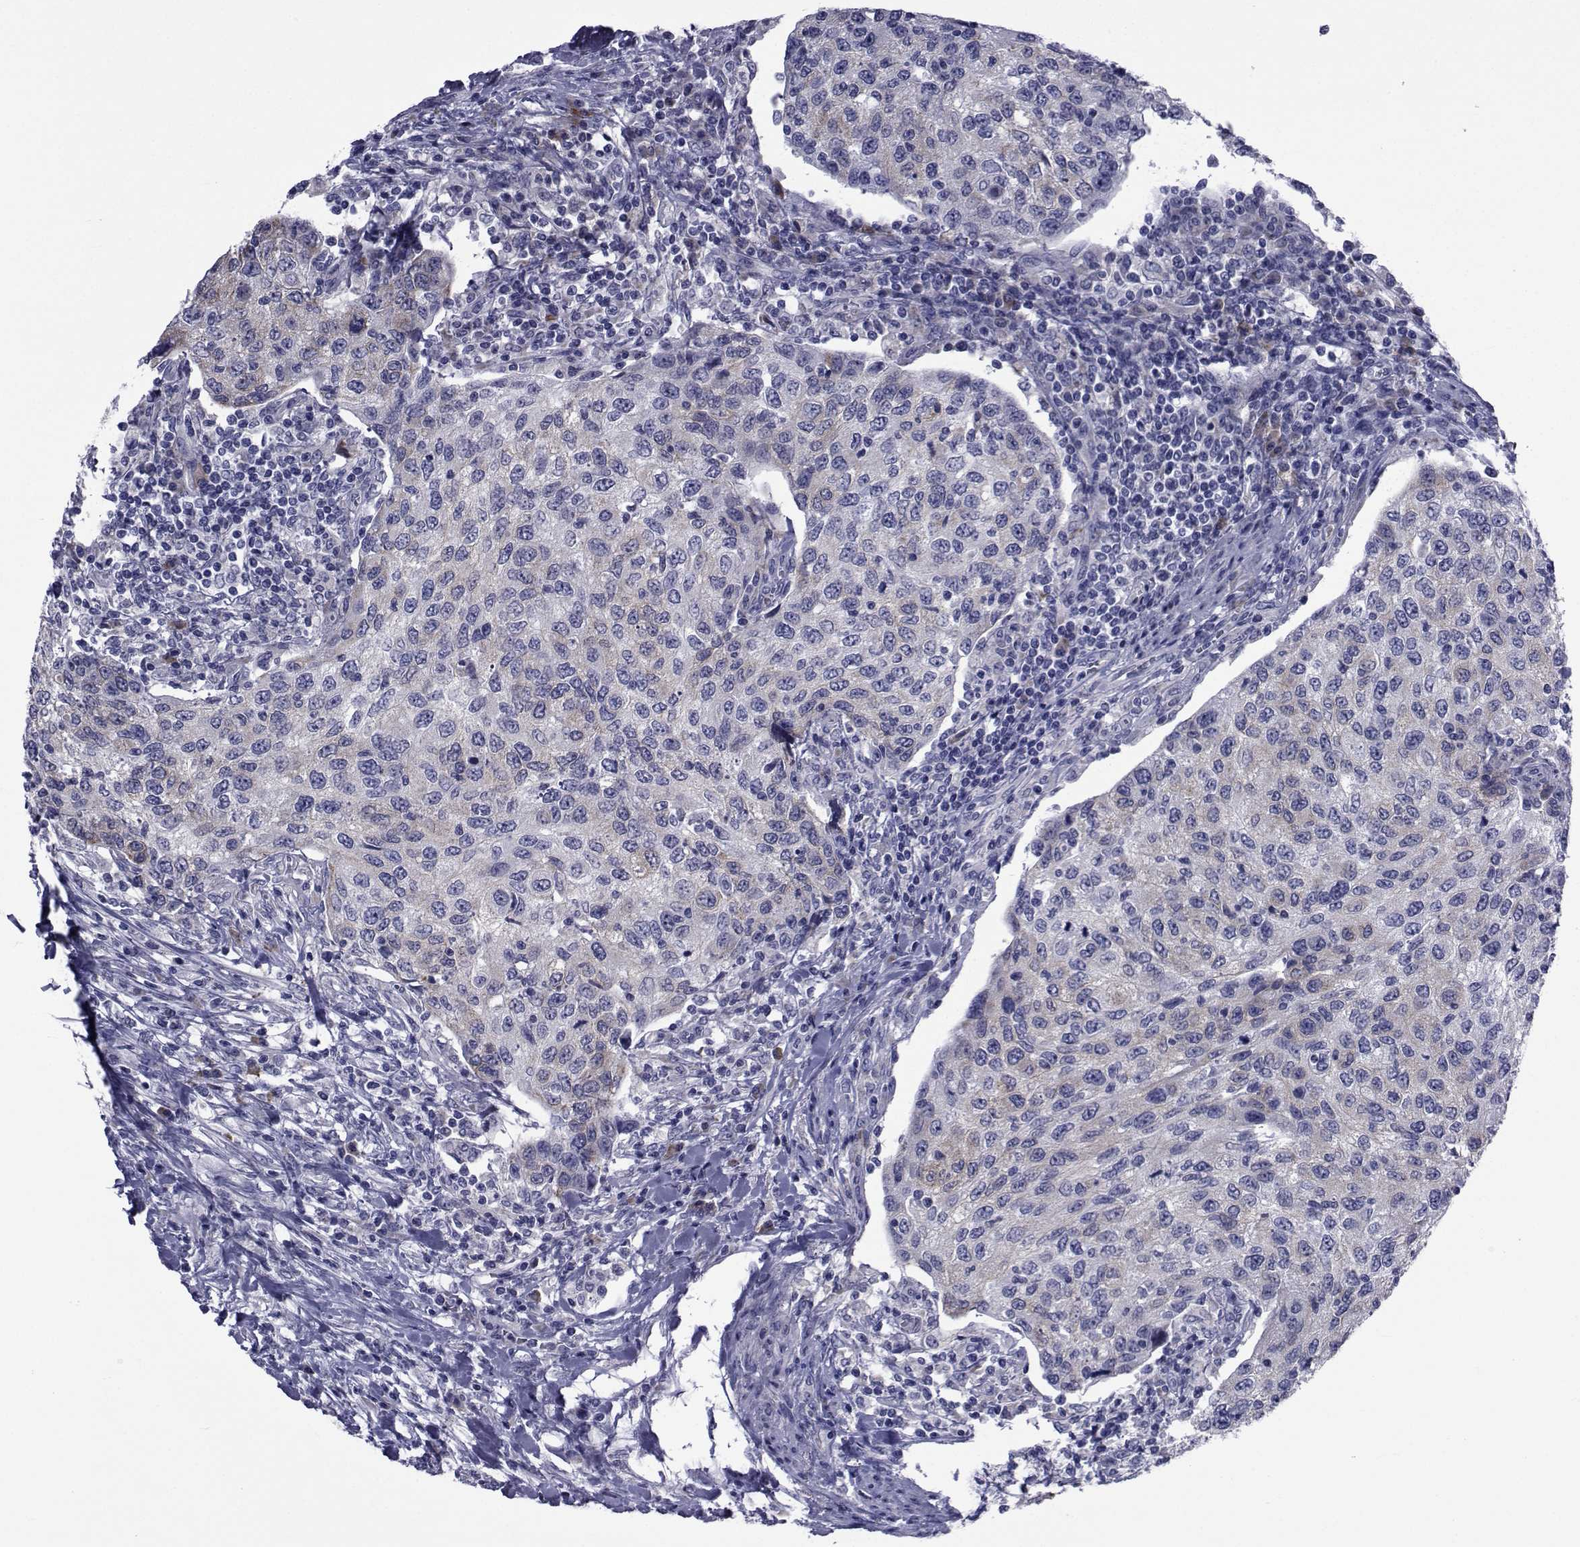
{"staining": {"intensity": "negative", "quantity": "none", "location": "none"}, "tissue": "urothelial cancer", "cell_type": "Tumor cells", "image_type": "cancer", "snomed": [{"axis": "morphology", "description": "Urothelial carcinoma, High grade"}, {"axis": "topography", "description": "Urinary bladder"}], "caption": "Urothelial cancer stained for a protein using immunohistochemistry (IHC) exhibits no expression tumor cells.", "gene": "ROPN1", "patient": {"sex": "female", "age": 78}}